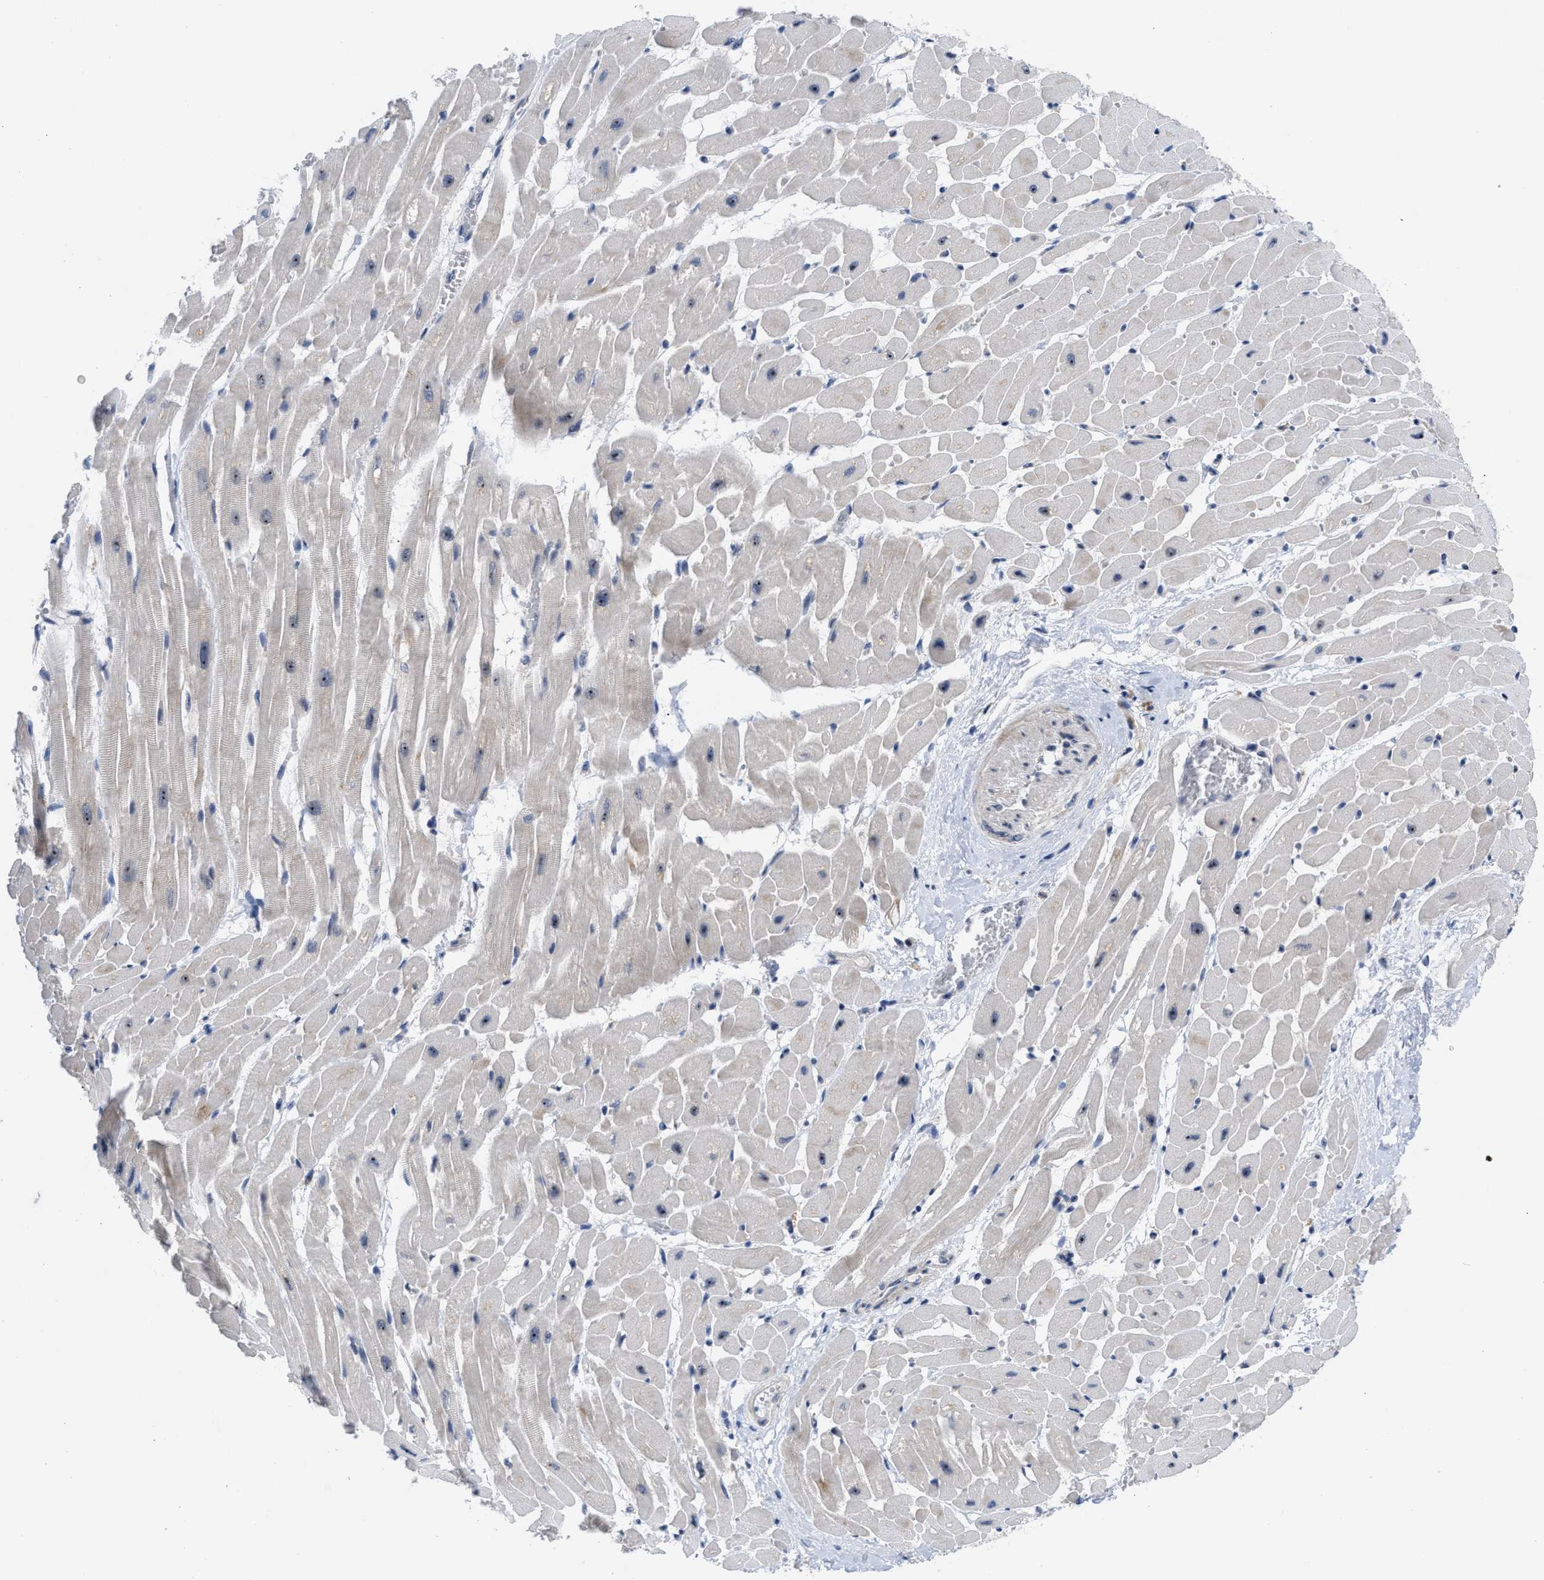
{"staining": {"intensity": "moderate", "quantity": "25%-75%", "location": "cytoplasmic/membranous"}, "tissue": "heart muscle", "cell_type": "Cardiomyocytes", "image_type": "normal", "snomed": [{"axis": "morphology", "description": "Normal tissue, NOS"}, {"axis": "topography", "description": "Heart"}], "caption": "Immunohistochemical staining of normal human heart muscle exhibits moderate cytoplasmic/membranous protein positivity in approximately 25%-75% of cardiomyocytes.", "gene": "NOP58", "patient": {"sex": "male", "age": 45}}